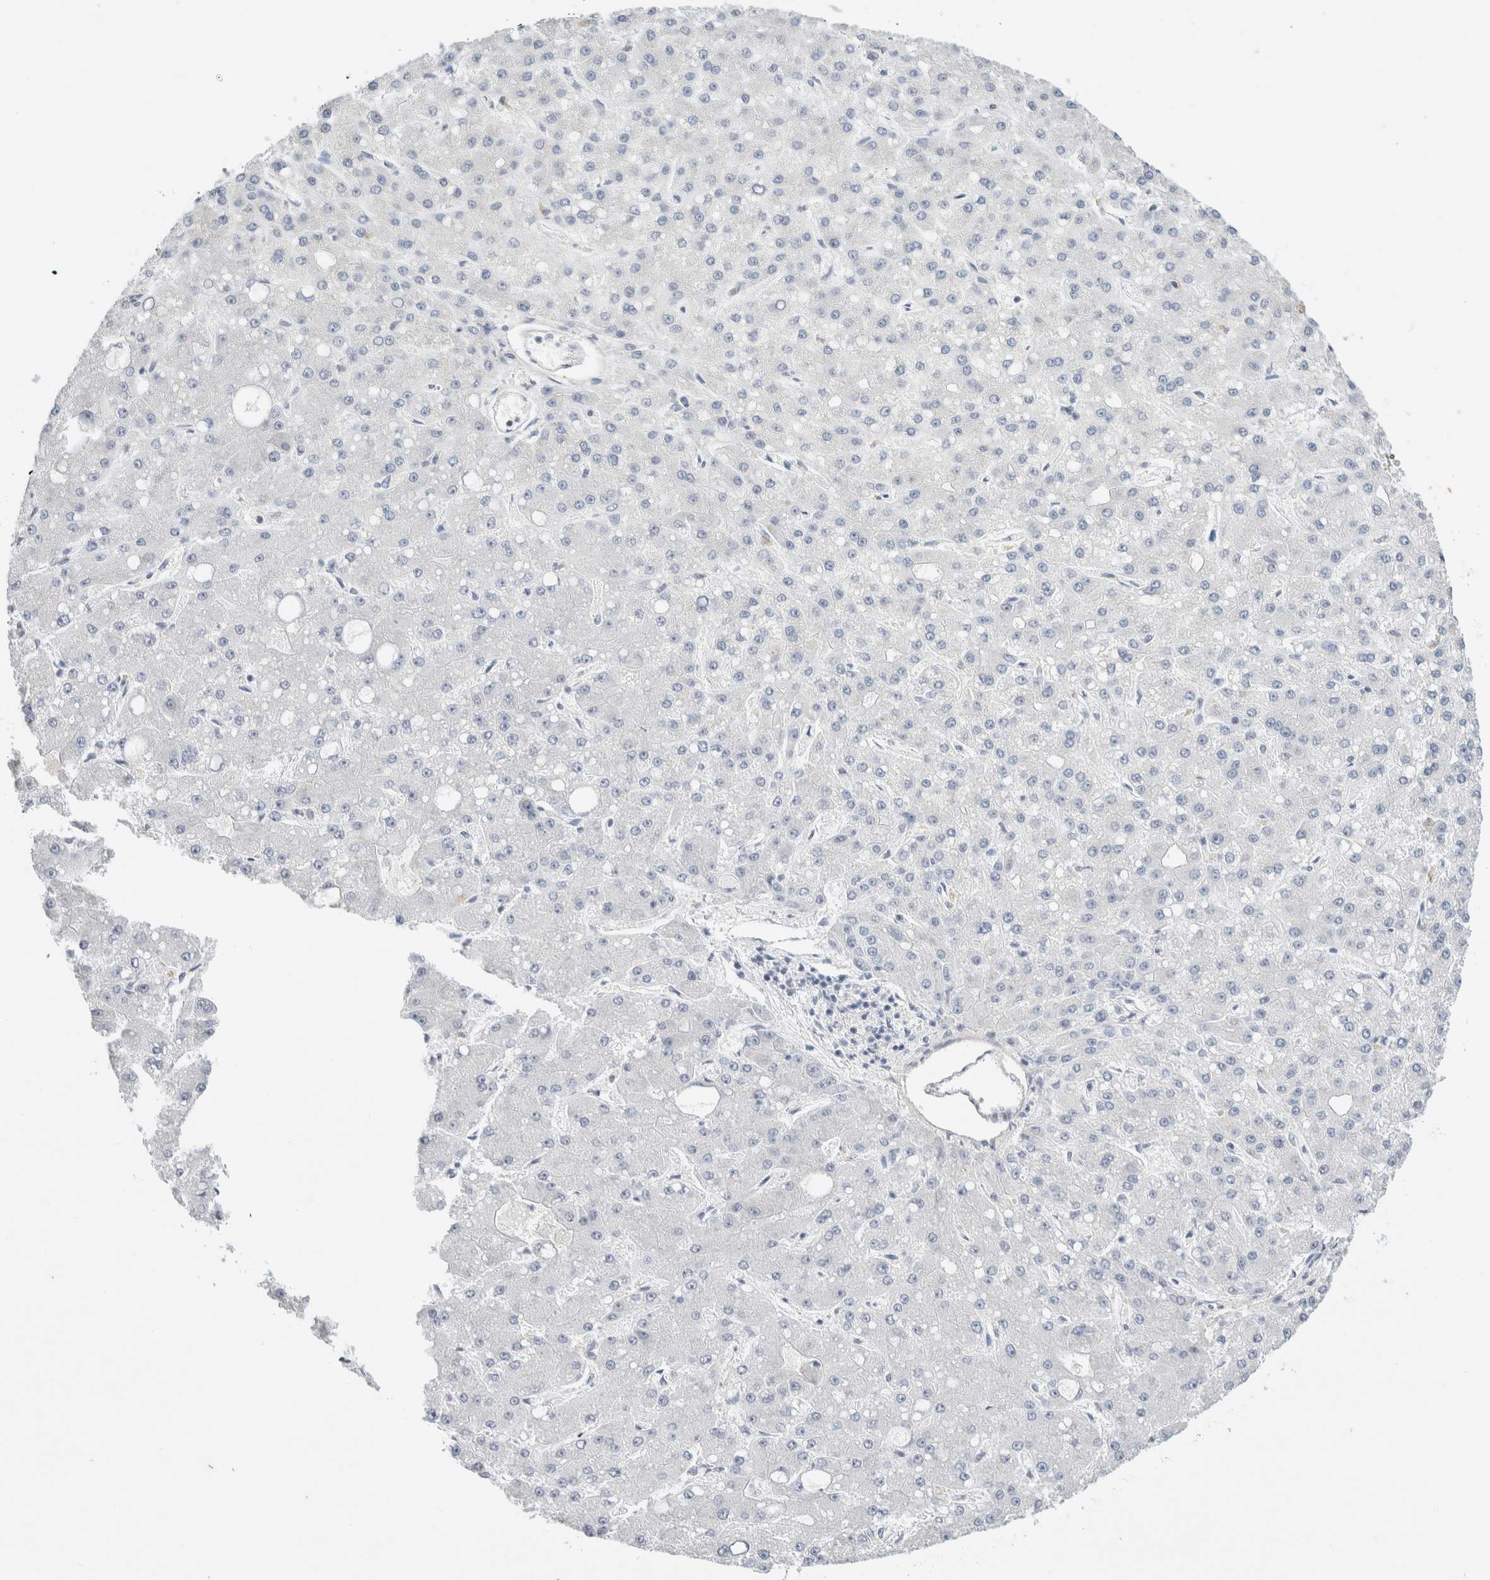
{"staining": {"intensity": "negative", "quantity": "none", "location": "none"}, "tissue": "liver cancer", "cell_type": "Tumor cells", "image_type": "cancer", "snomed": [{"axis": "morphology", "description": "Carcinoma, Hepatocellular, NOS"}, {"axis": "topography", "description": "Liver"}], "caption": "This is an immunohistochemistry (IHC) photomicrograph of human hepatocellular carcinoma (liver). There is no expression in tumor cells.", "gene": "SPRTN", "patient": {"sex": "male", "age": 67}}